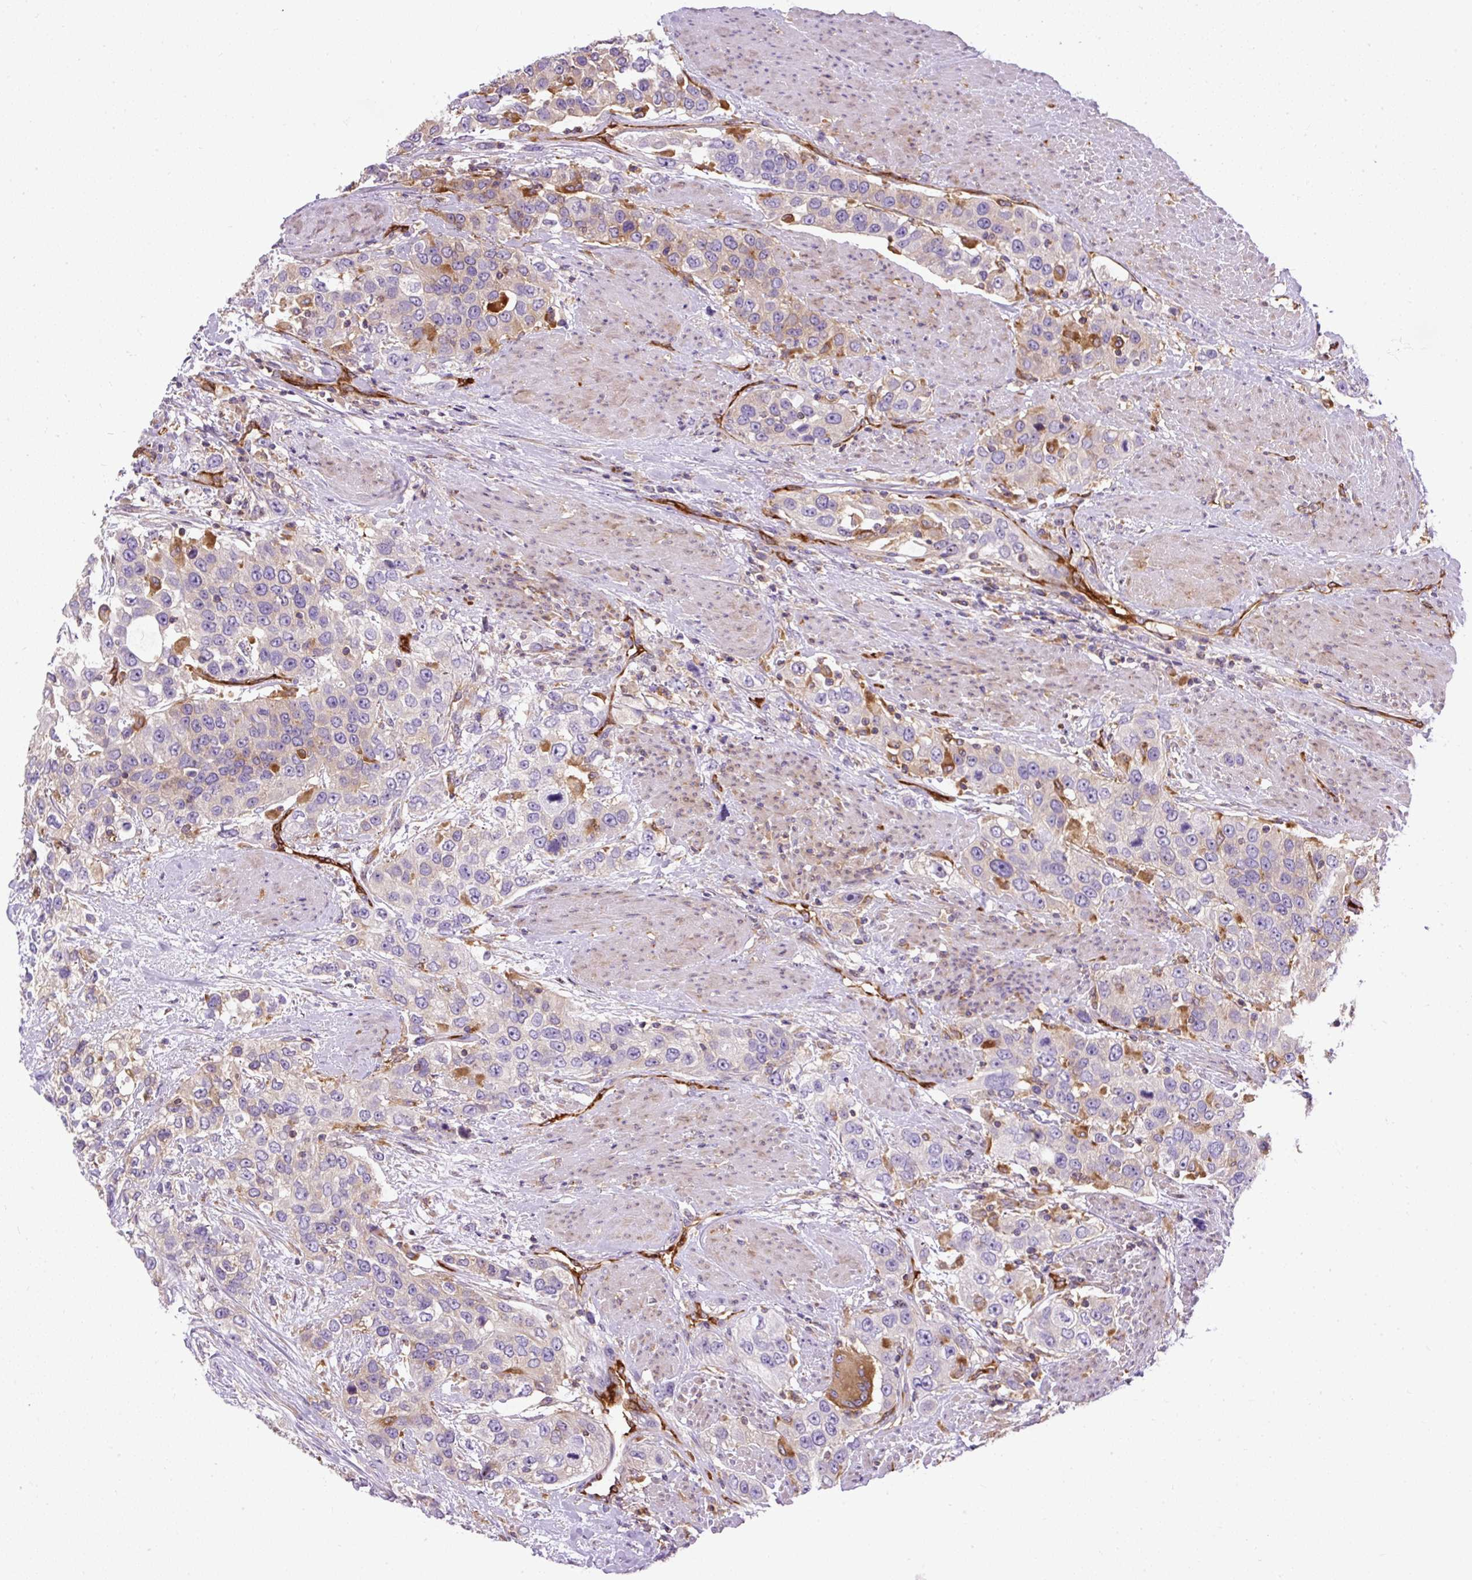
{"staining": {"intensity": "negative", "quantity": "none", "location": "none"}, "tissue": "urothelial cancer", "cell_type": "Tumor cells", "image_type": "cancer", "snomed": [{"axis": "morphology", "description": "Urothelial carcinoma, High grade"}, {"axis": "topography", "description": "Urinary bladder"}], "caption": "The photomicrograph reveals no significant positivity in tumor cells of urothelial carcinoma (high-grade).", "gene": "MAP1S", "patient": {"sex": "female", "age": 80}}